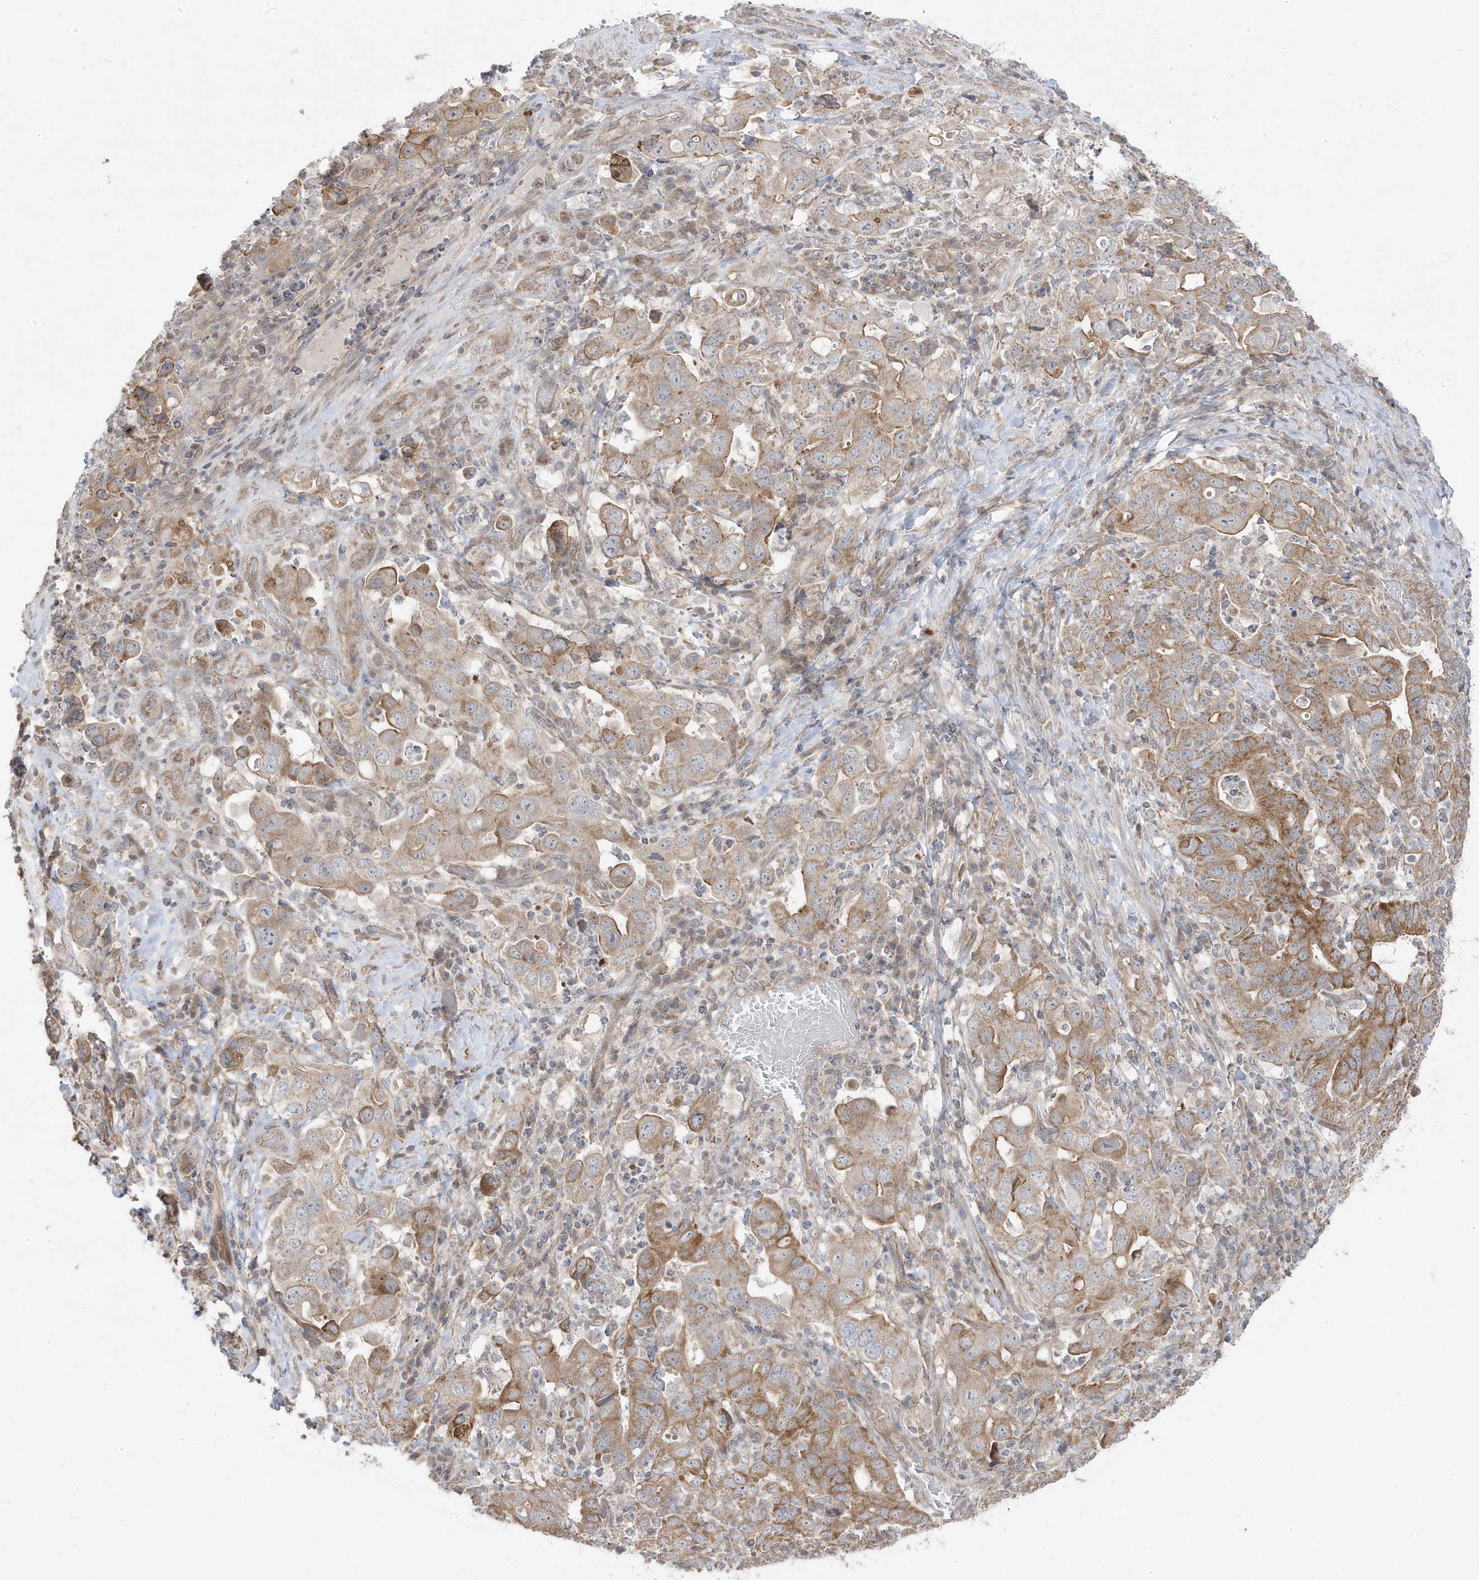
{"staining": {"intensity": "moderate", "quantity": ">75%", "location": "cytoplasmic/membranous"}, "tissue": "stomach cancer", "cell_type": "Tumor cells", "image_type": "cancer", "snomed": [{"axis": "morphology", "description": "Adenocarcinoma, NOS"}, {"axis": "topography", "description": "Stomach, upper"}], "caption": "DAB (3,3'-diaminobenzidine) immunohistochemical staining of human adenocarcinoma (stomach) demonstrates moderate cytoplasmic/membranous protein expression in about >75% of tumor cells.", "gene": "DNAJC12", "patient": {"sex": "male", "age": 62}}